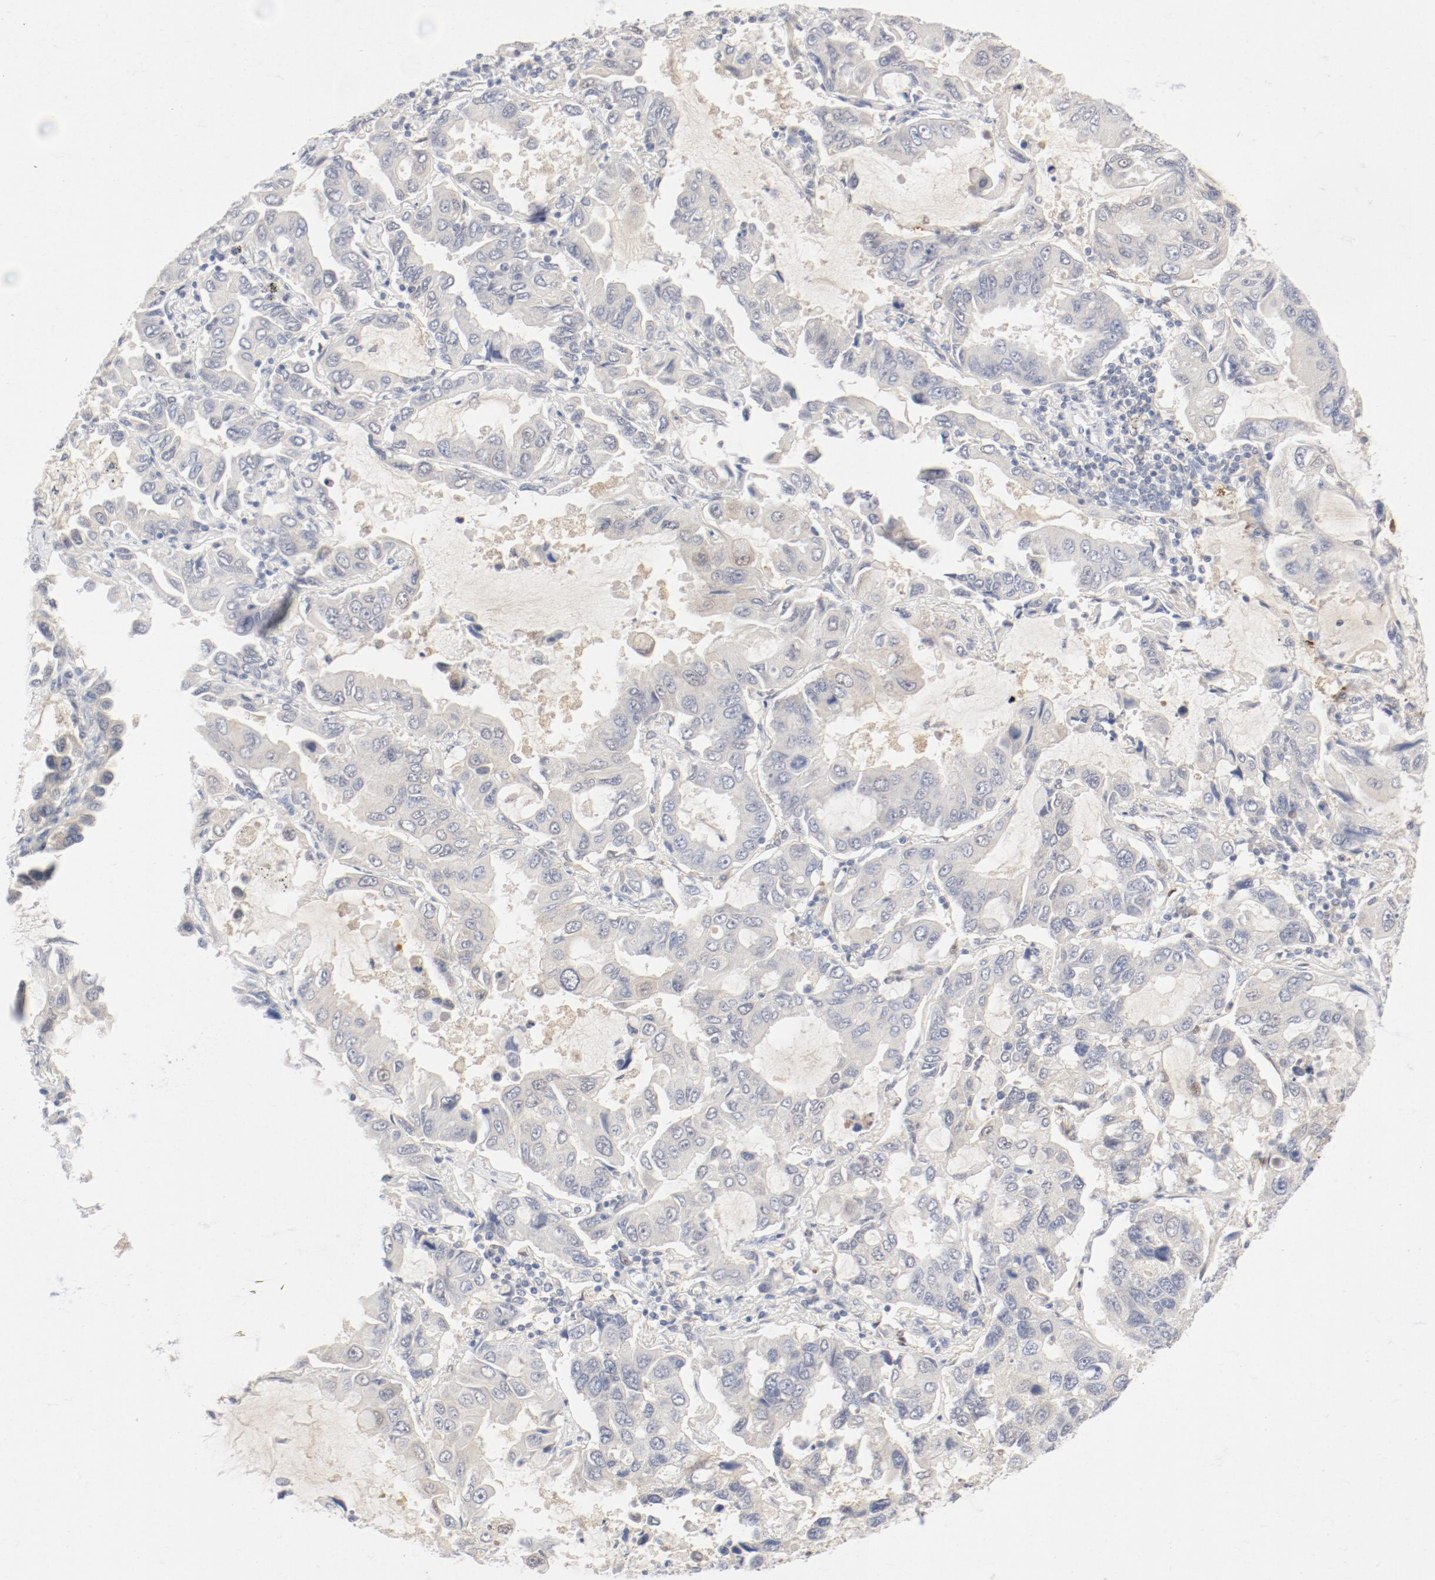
{"staining": {"intensity": "negative", "quantity": "none", "location": "none"}, "tissue": "lung cancer", "cell_type": "Tumor cells", "image_type": "cancer", "snomed": [{"axis": "morphology", "description": "Adenocarcinoma, NOS"}, {"axis": "topography", "description": "Lung"}], "caption": "High power microscopy histopathology image of an immunohistochemistry (IHC) photomicrograph of lung adenocarcinoma, revealing no significant staining in tumor cells.", "gene": "PGM1", "patient": {"sex": "male", "age": 64}}